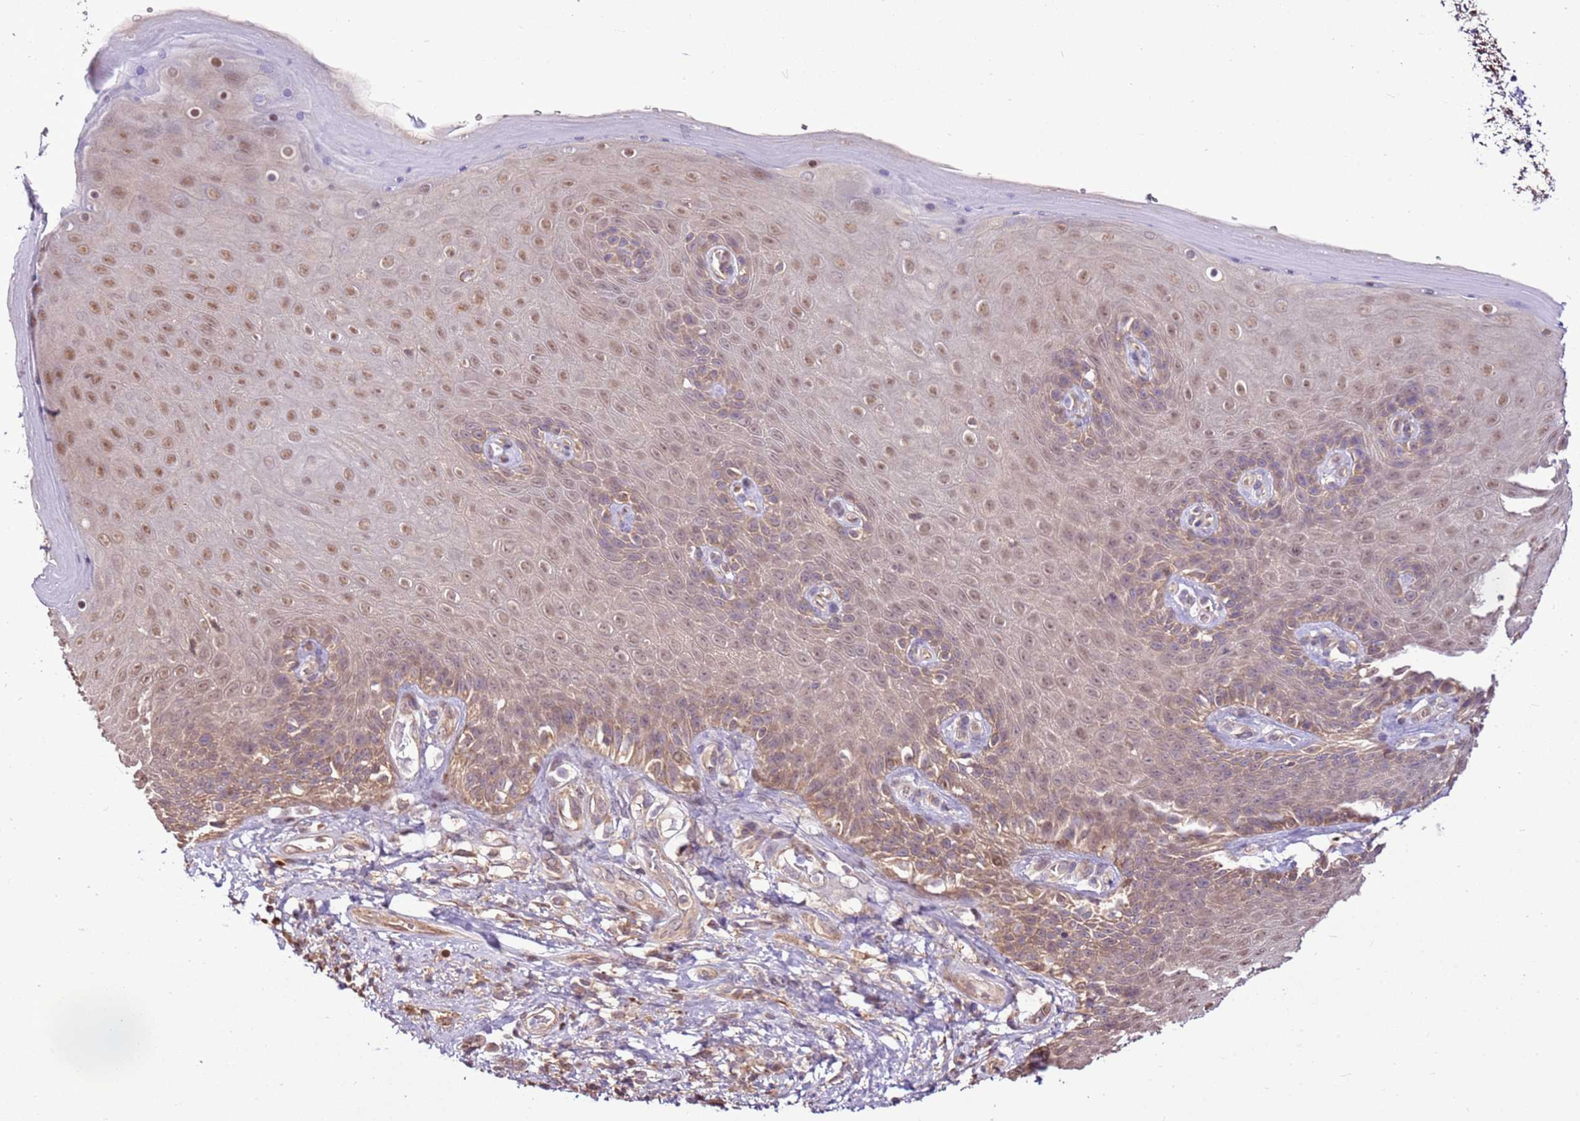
{"staining": {"intensity": "moderate", "quantity": "25%-75%", "location": "nuclear"}, "tissue": "skin", "cell_type": "Epidermal cells", "image_type": "normal", "snomed": [{"axis": "morphology", "description": "Normal tissue, NOS"}, {"axis": "topography", "description": "Anal"}, {"axis": "topography", "description": "Peripheral nerve tissue"}], "caption": "This photomicrograph shows benign skin stained with immunohistochemistry to label a protein in brown. The nuclear of epidermal cells show moderate positivity for the protein. Nuclei are counter-stained blue.", "gene": "BBS5", "patient": {"sex": "male", "age": 53}}